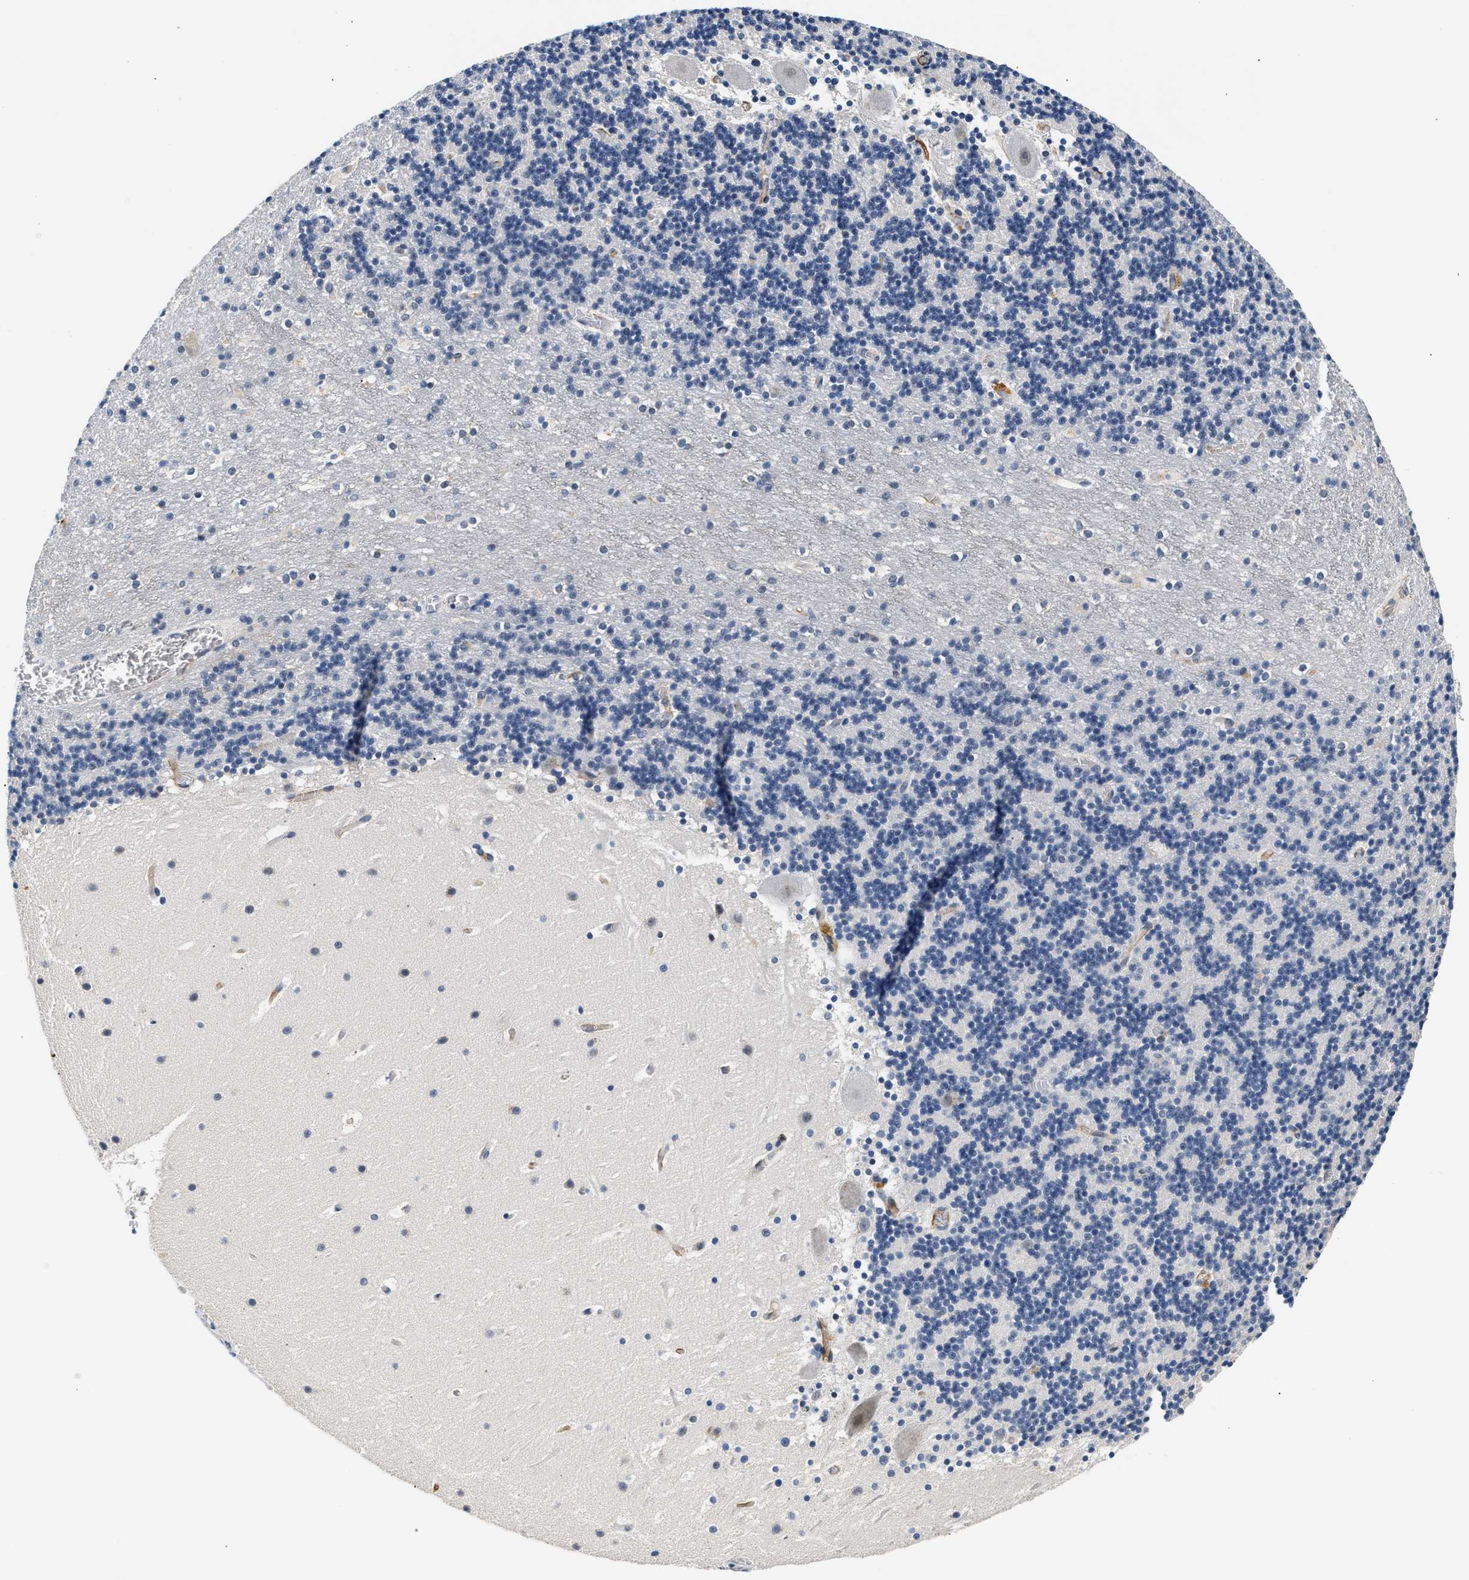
{"staining": {"intensity": "negative", "quantity": "none", "location": "none"}, "tissue": "cerebellum", "cell_type": "Cells in granular layer", "image_type": "normal", "snomed": [{"axis": "morphology", "description": "Normal tissue, NOS"}, {"axis": "topography", "description": "Cerebellum"}], "caption": "Immunohistochemistry of benign human cerebellum reveals no staining in cells in granular layer.", "gene": "MED22", "patient": {"sex": "male", "age": 45}}